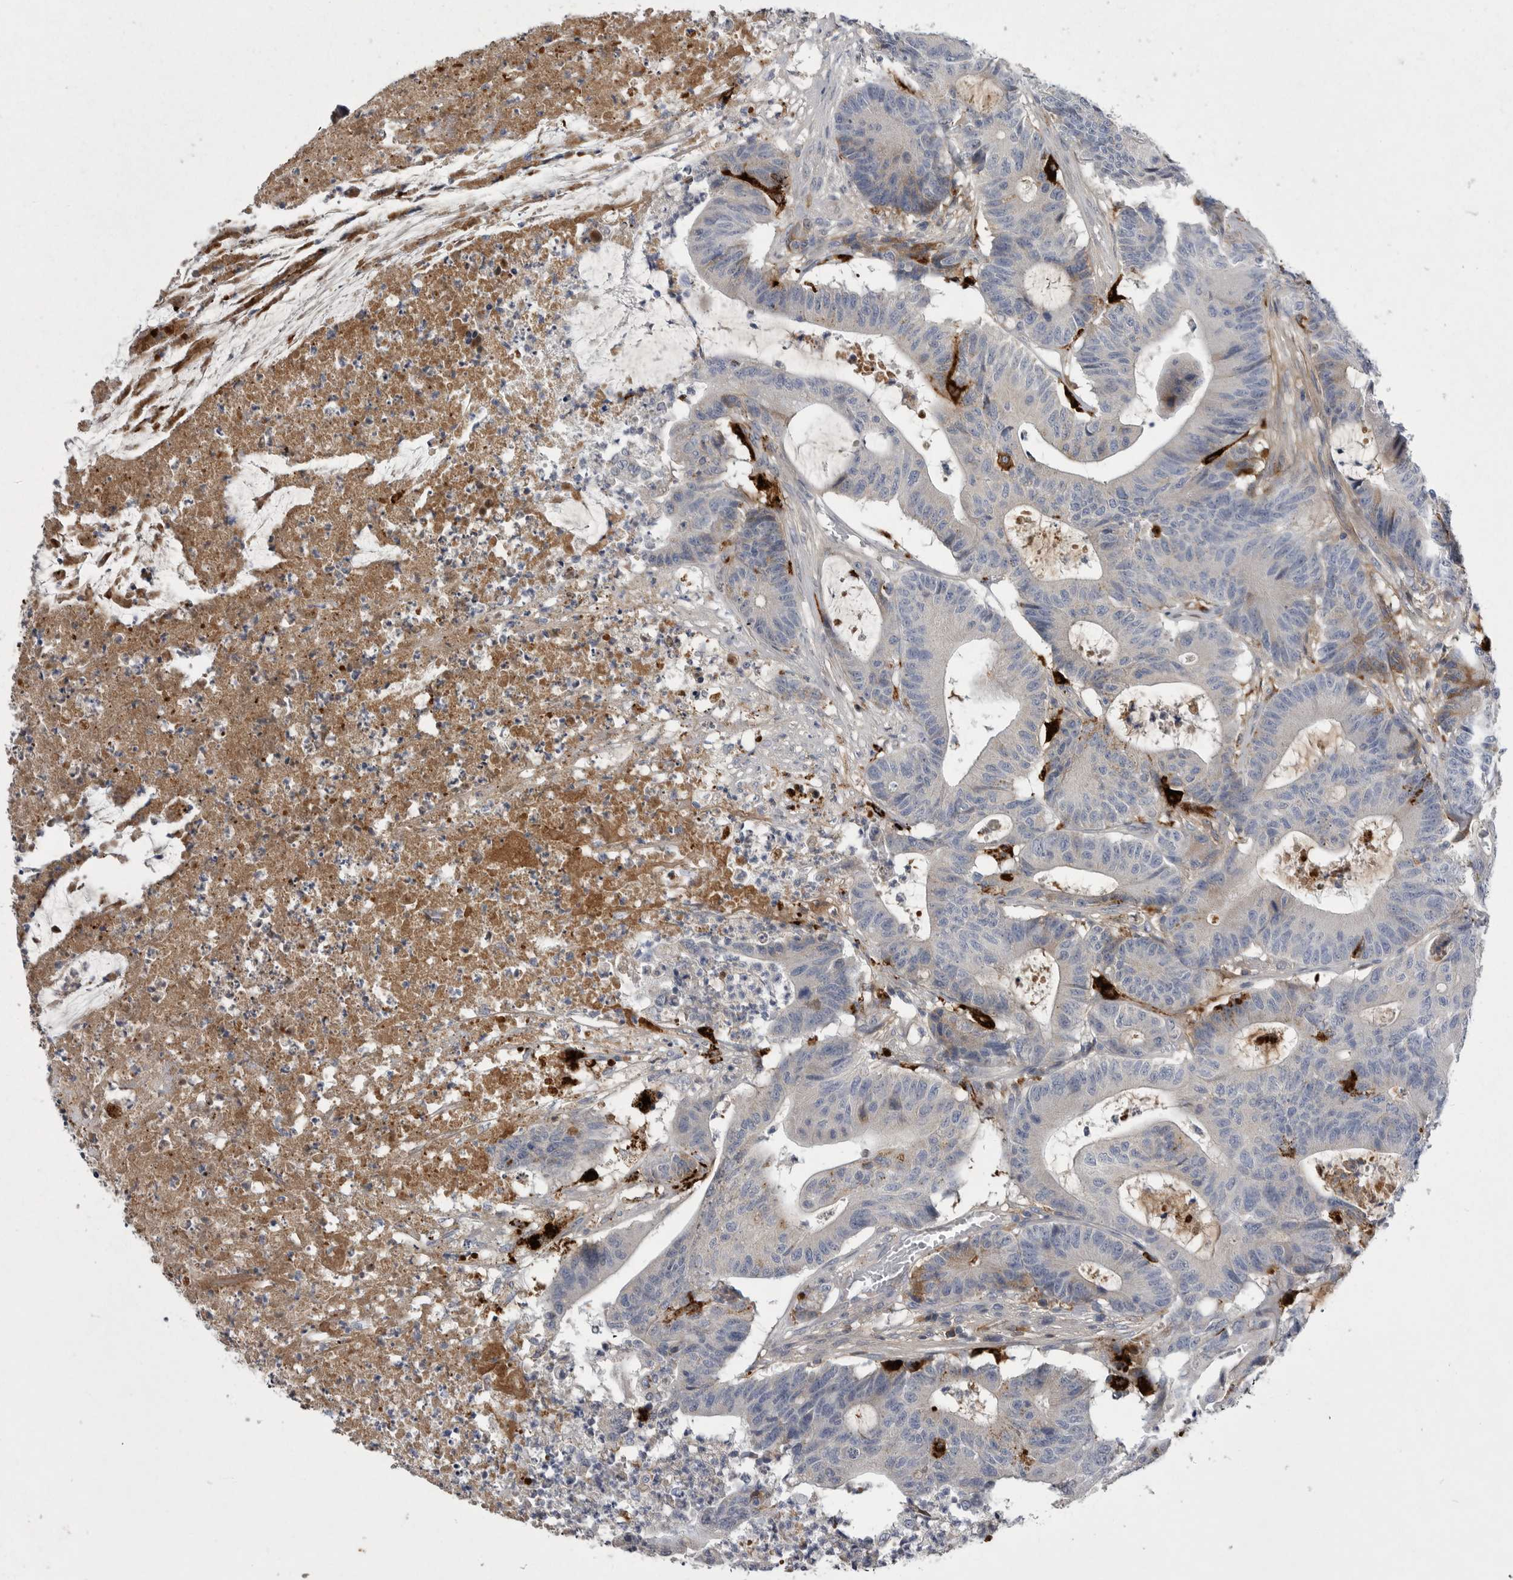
{"staining": {"intensity": "negative", "quantity": "none", "location": "none"}, "tissue": "colorectal cancer", "cell_type": "Tumor cells", "image_type": "cancer", "snomed": [{"axis": "morphology", "description": "Adenocarcinoma, NOS"}, {"axis": "topography", "description": "Colon"}], "caption": "High magnification brightfield microscopy of adenocarcinoma (colorectal) stained with DAB (brown) and counterstained with hematoxylin (blue): tumor cells show no significant expression.", "gene": "CRP", "patient": {"sex": "female", "age": 84}}